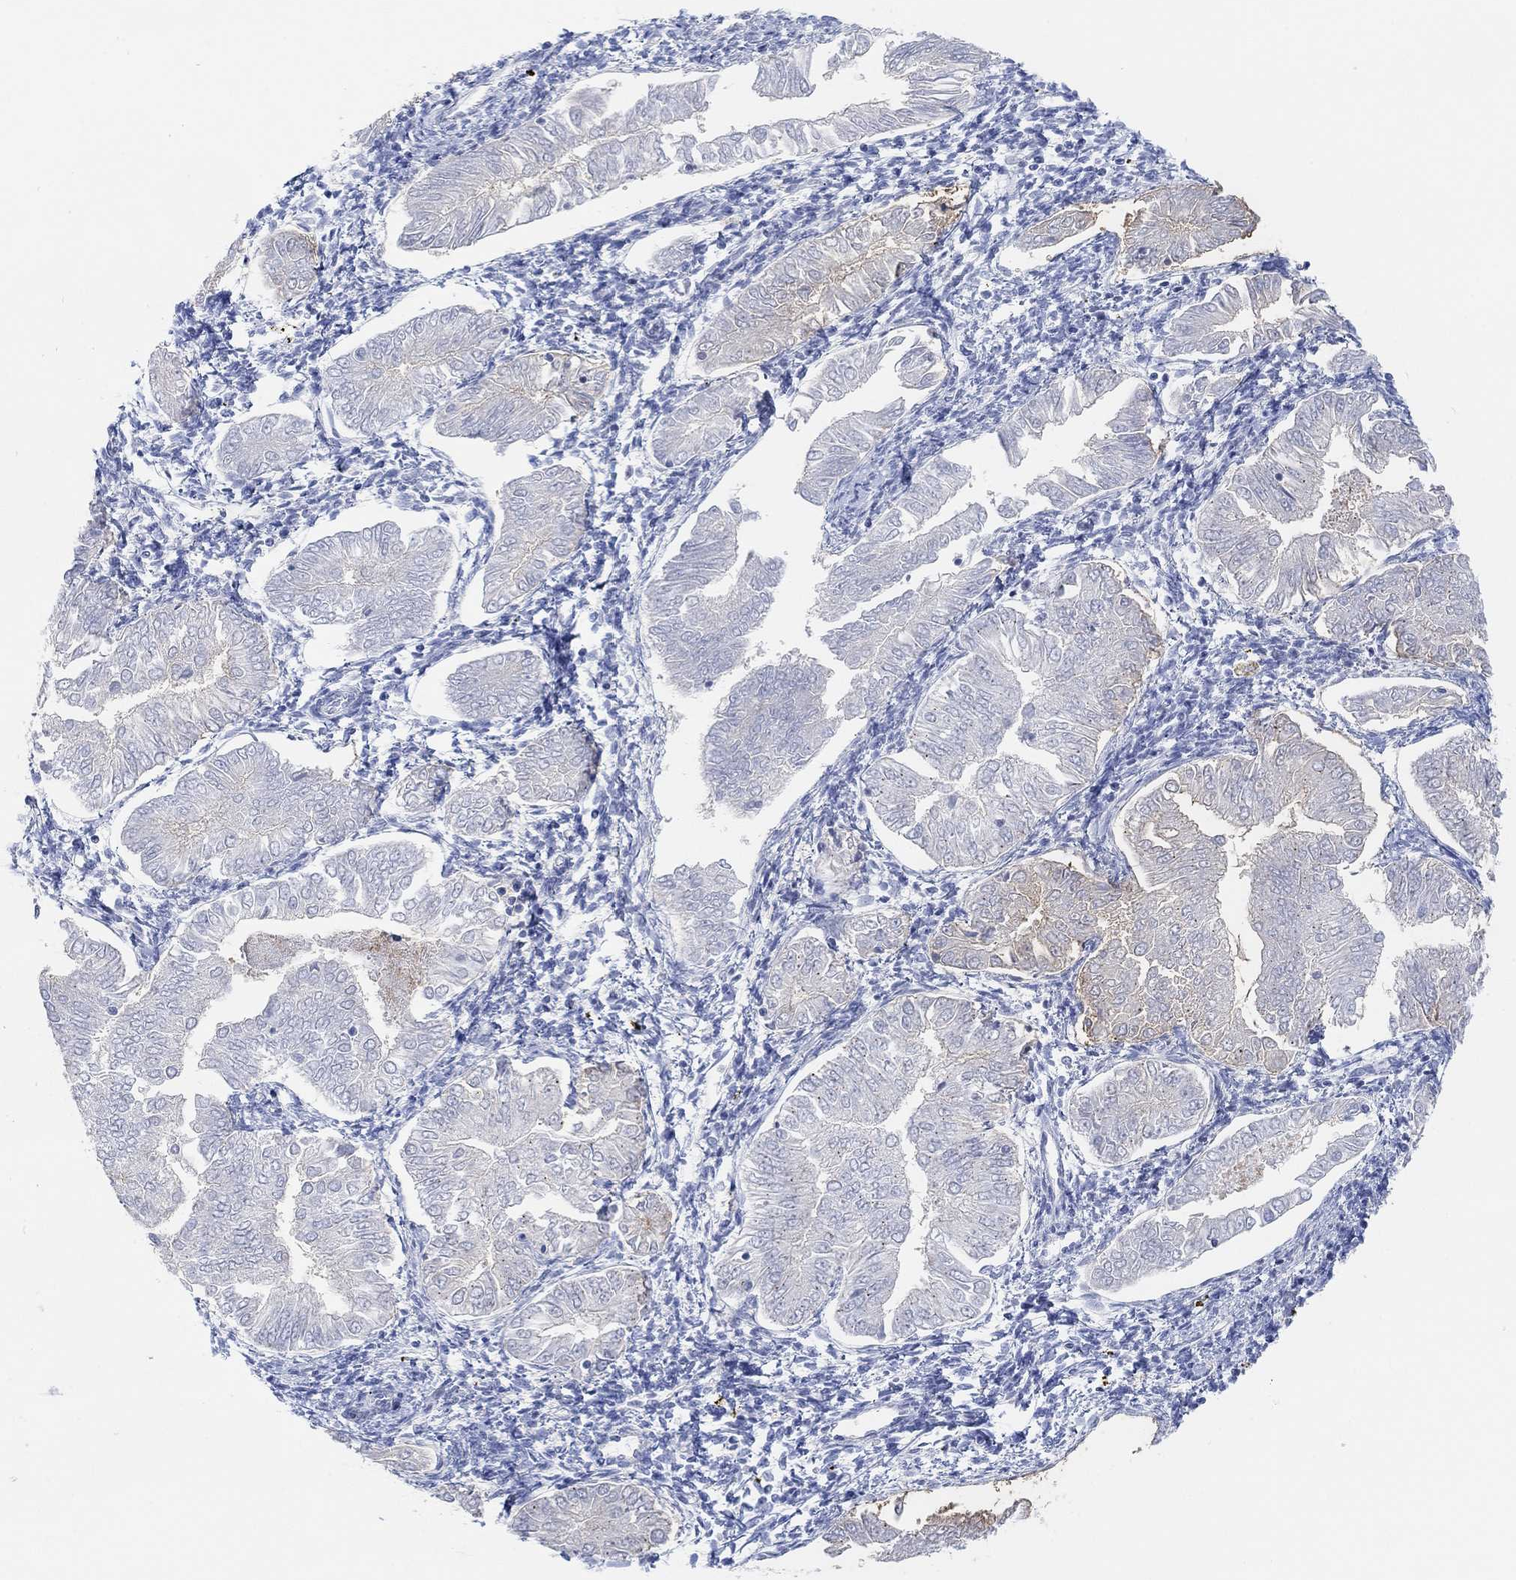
{"staining": {"intensity": "negative", "quantity": "none", "location": "none"}, "tissue": "endometrial cancer", "cell_type": "Tumor cells", "image_type": "cancer", "snomed": [{"axis": "morphology", "description": "Adenocarcinoma, NOS"}, {"axis": "topography", "description": "Endometrium"}], "caption": "Immunohistochemical staining of adenocarcinoma (endometrial) demonstrates no significant expression in tumor cells.", "gene": "MUC1", "patient": {"sex": "female", "age": 53}}